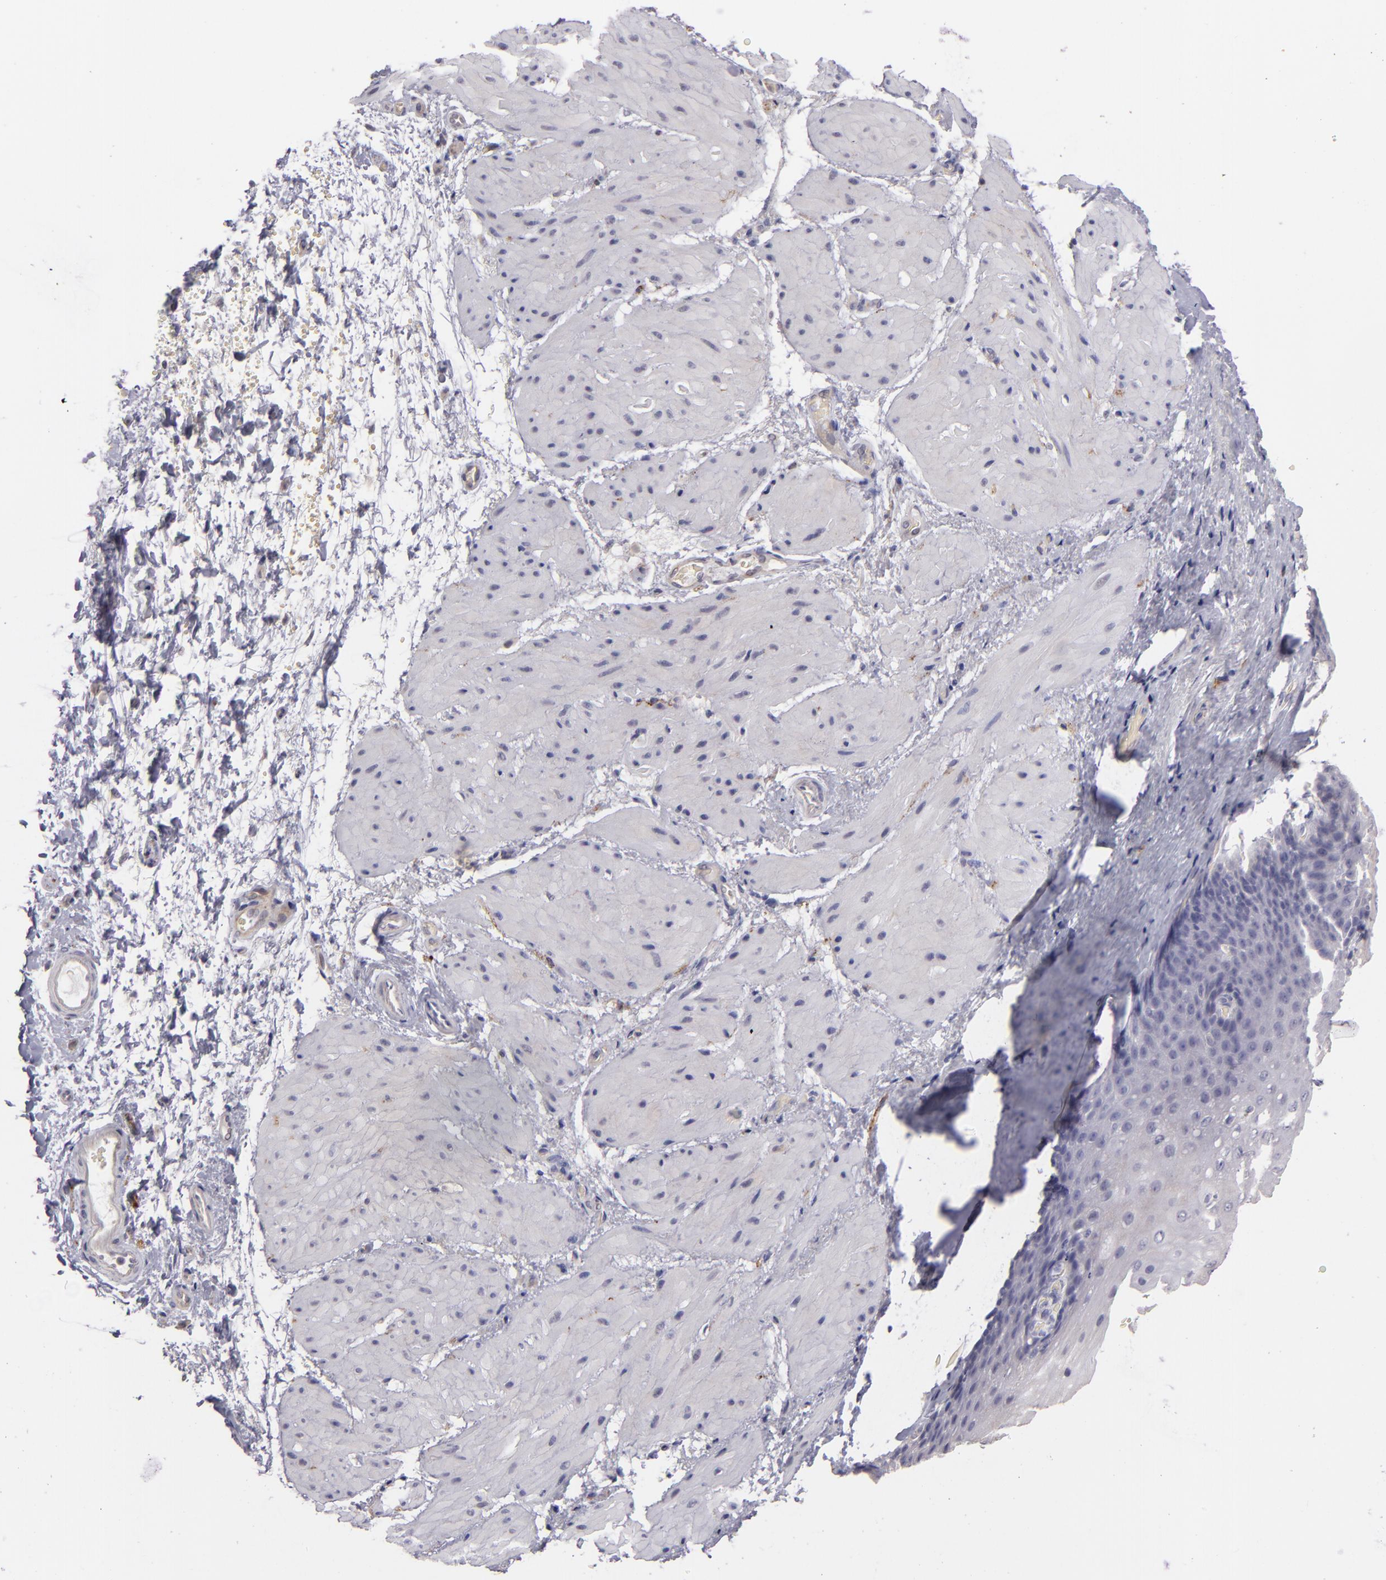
{"staining": {"intensity": "negative", "quantity": "none", "location": "none"}, "tissue": "esophagus", "cell_type": "Squamous epithelial cells", "image_type": "normal", "snomed": [{"axis": "morphology", "description": "Normal tissue, NOS"}, {"axis": "topography", "description": "Esophagus"}], "caption": "DAB (3,3'-diaminobenzidine) immunohistochemical staining of normal human esophagus reveals no significant expression in squamous epithelial cells.", "gene": "SNCB", "patient": {"sex": "male", "age": 62}}